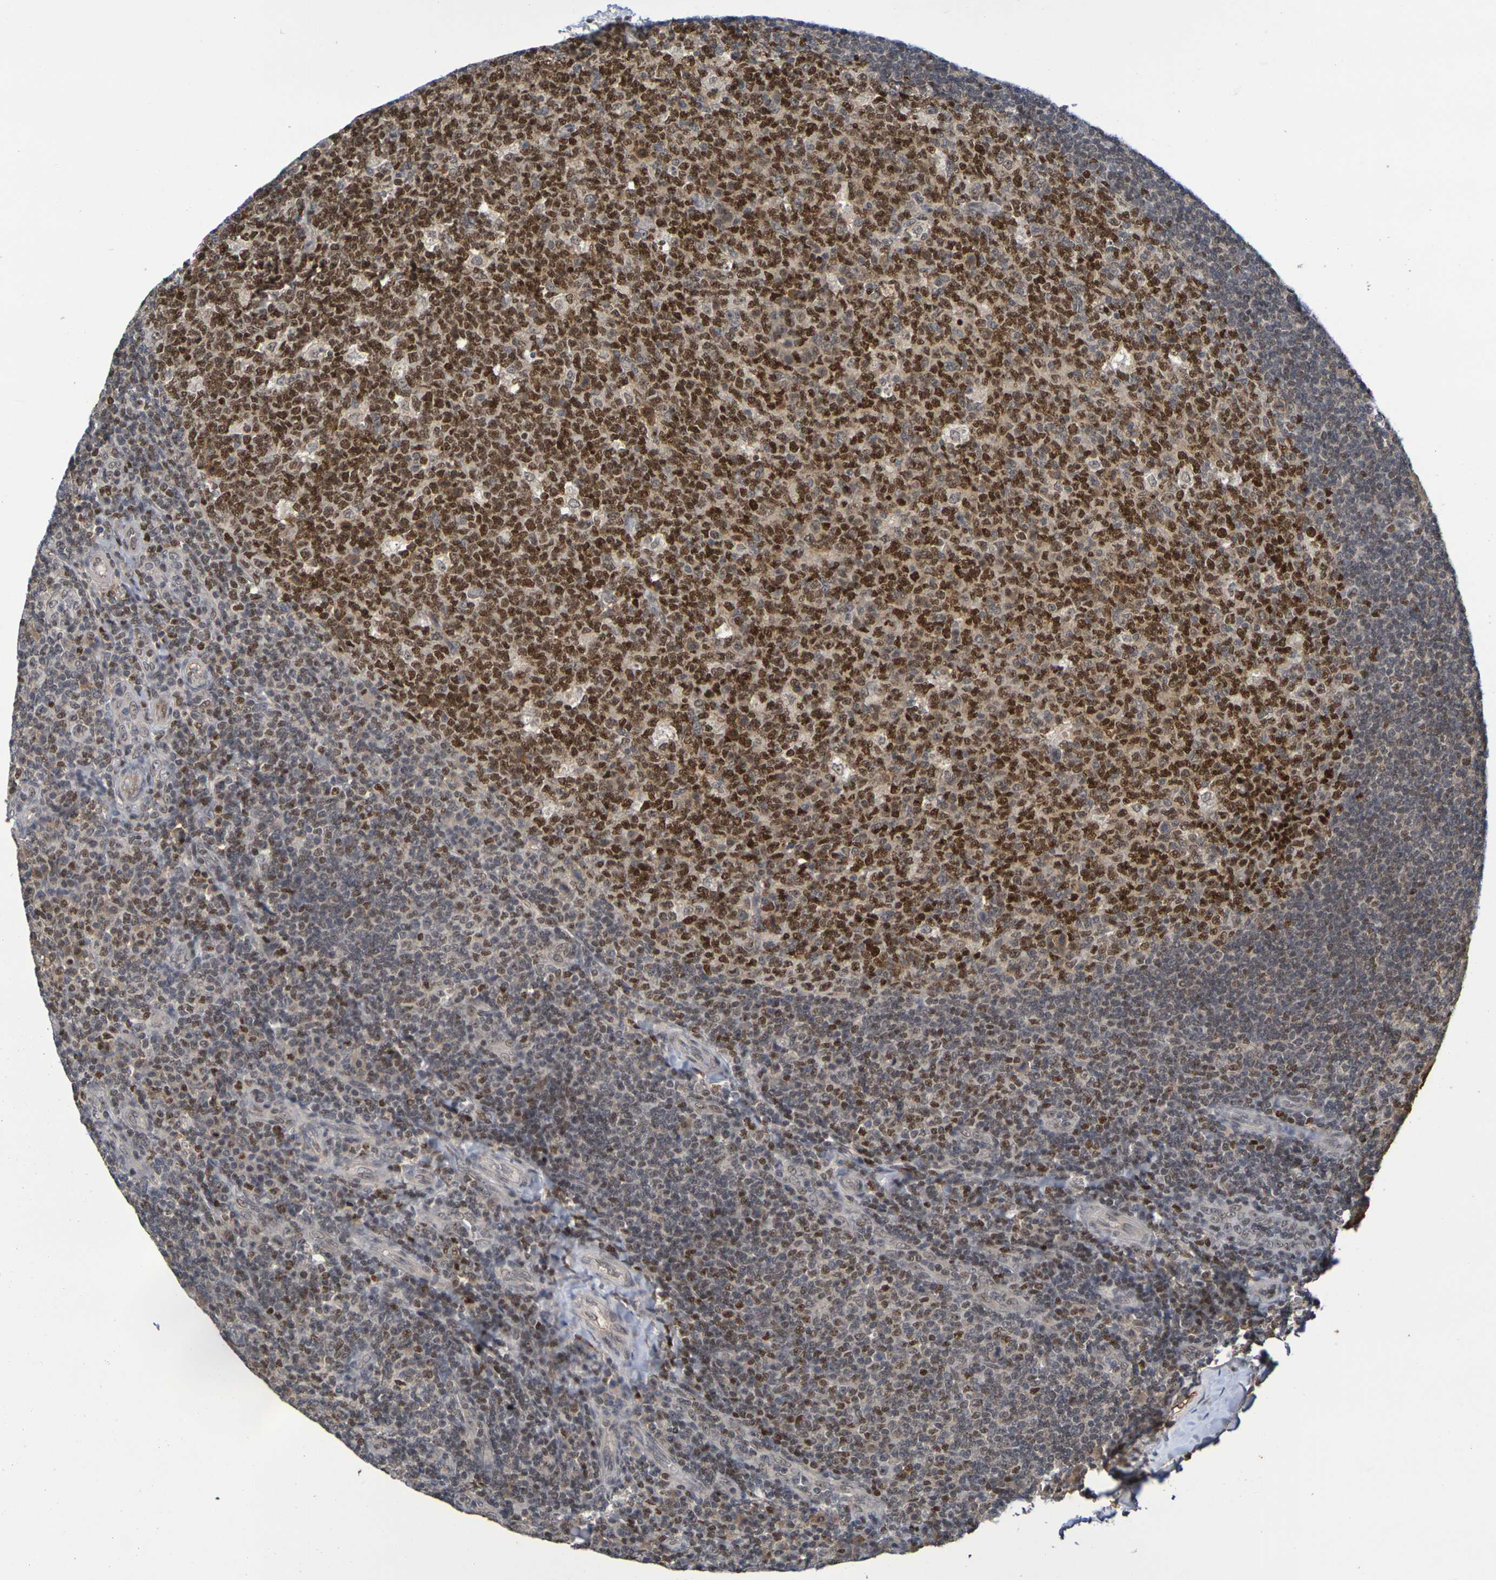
{"staining": {"intensity": "strong", "quantity": ">75%", "location": "nuclear"}, "tissue": "tonsil", "cell_type": "Germinal center cells", "image_type": "normal", "snomed": [{"axis": "morphology", "description": "Normal tissue, NOS"}, {"axis": "topography", "description": "Tonsil"}], "caption": "High-power microscopy captured an immunohistochemistry (IHC) photomicrograph of benign tonsil, revealing strong nuclear positivity in about >75% of germinal center cells. Using DAB (3,3'-diaminobenzidine) (brown) and hematoxylin (blue) stains, captured at high magnification using brightfield microscopy.", "gene": "TERF2", "patient": {"sex": "male", "age": 17}}